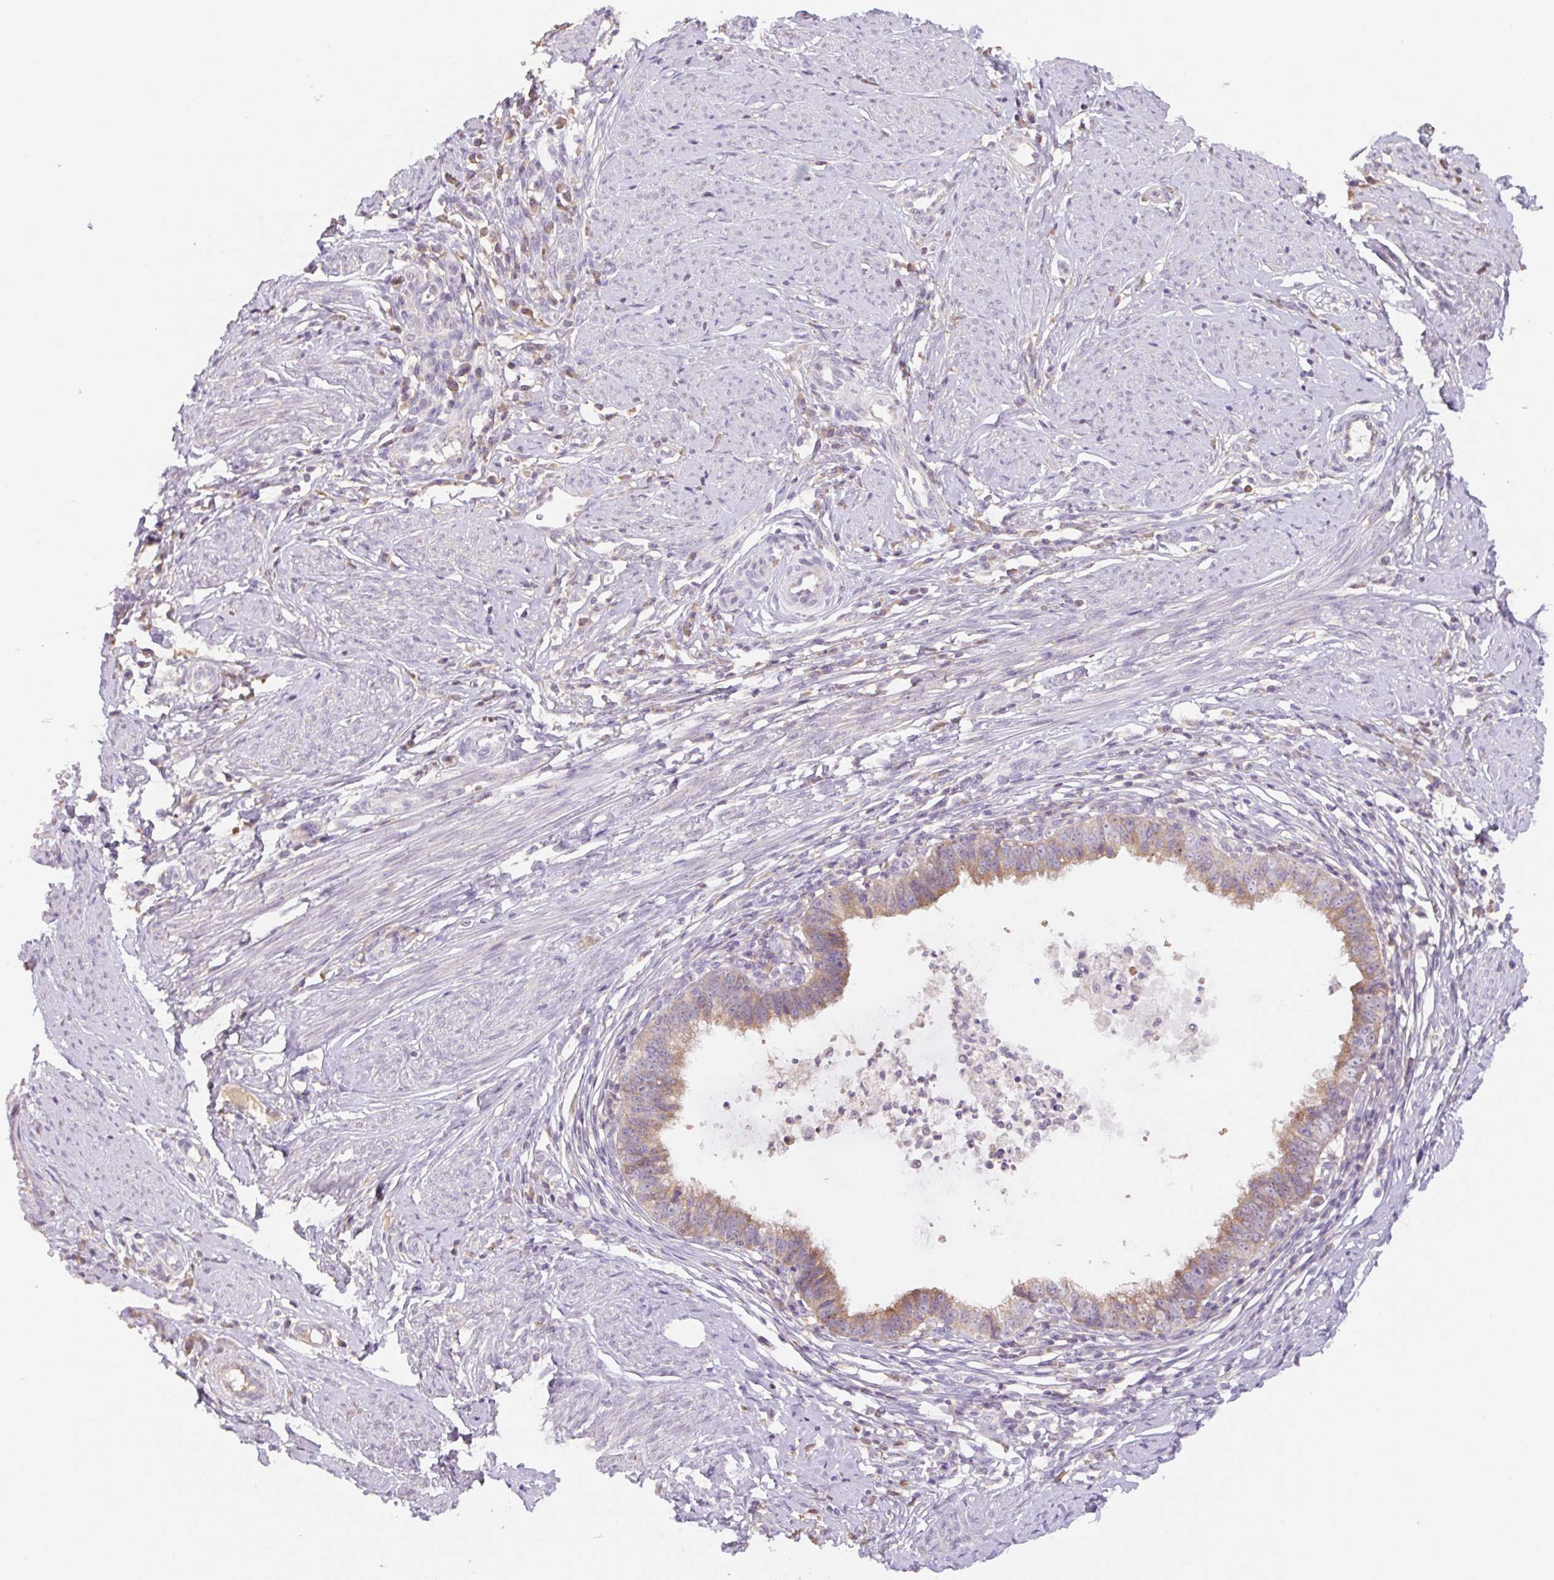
{"staining": {"intensity": "moderate", "quantity": ">75%", "location": "cytoplasmic/membranous"}, "tissue": "cervical cancer", "cell_type": "Tumor cells", "image_type": "cancer", "snomed": [{"axis": "morphology", "description": "Adenocarcinoma, NOS"}, {"axis": "topography", "description": "Cervix"}], "caption": "A photomicrograph of cervical cancer (adenocarcinoma) stained for a protein exhibits moderate cytoplasmic/membranous brown staining in tumor cells.", "gene": "MIA2", "patient": {"sex": "female", "age": 36}}